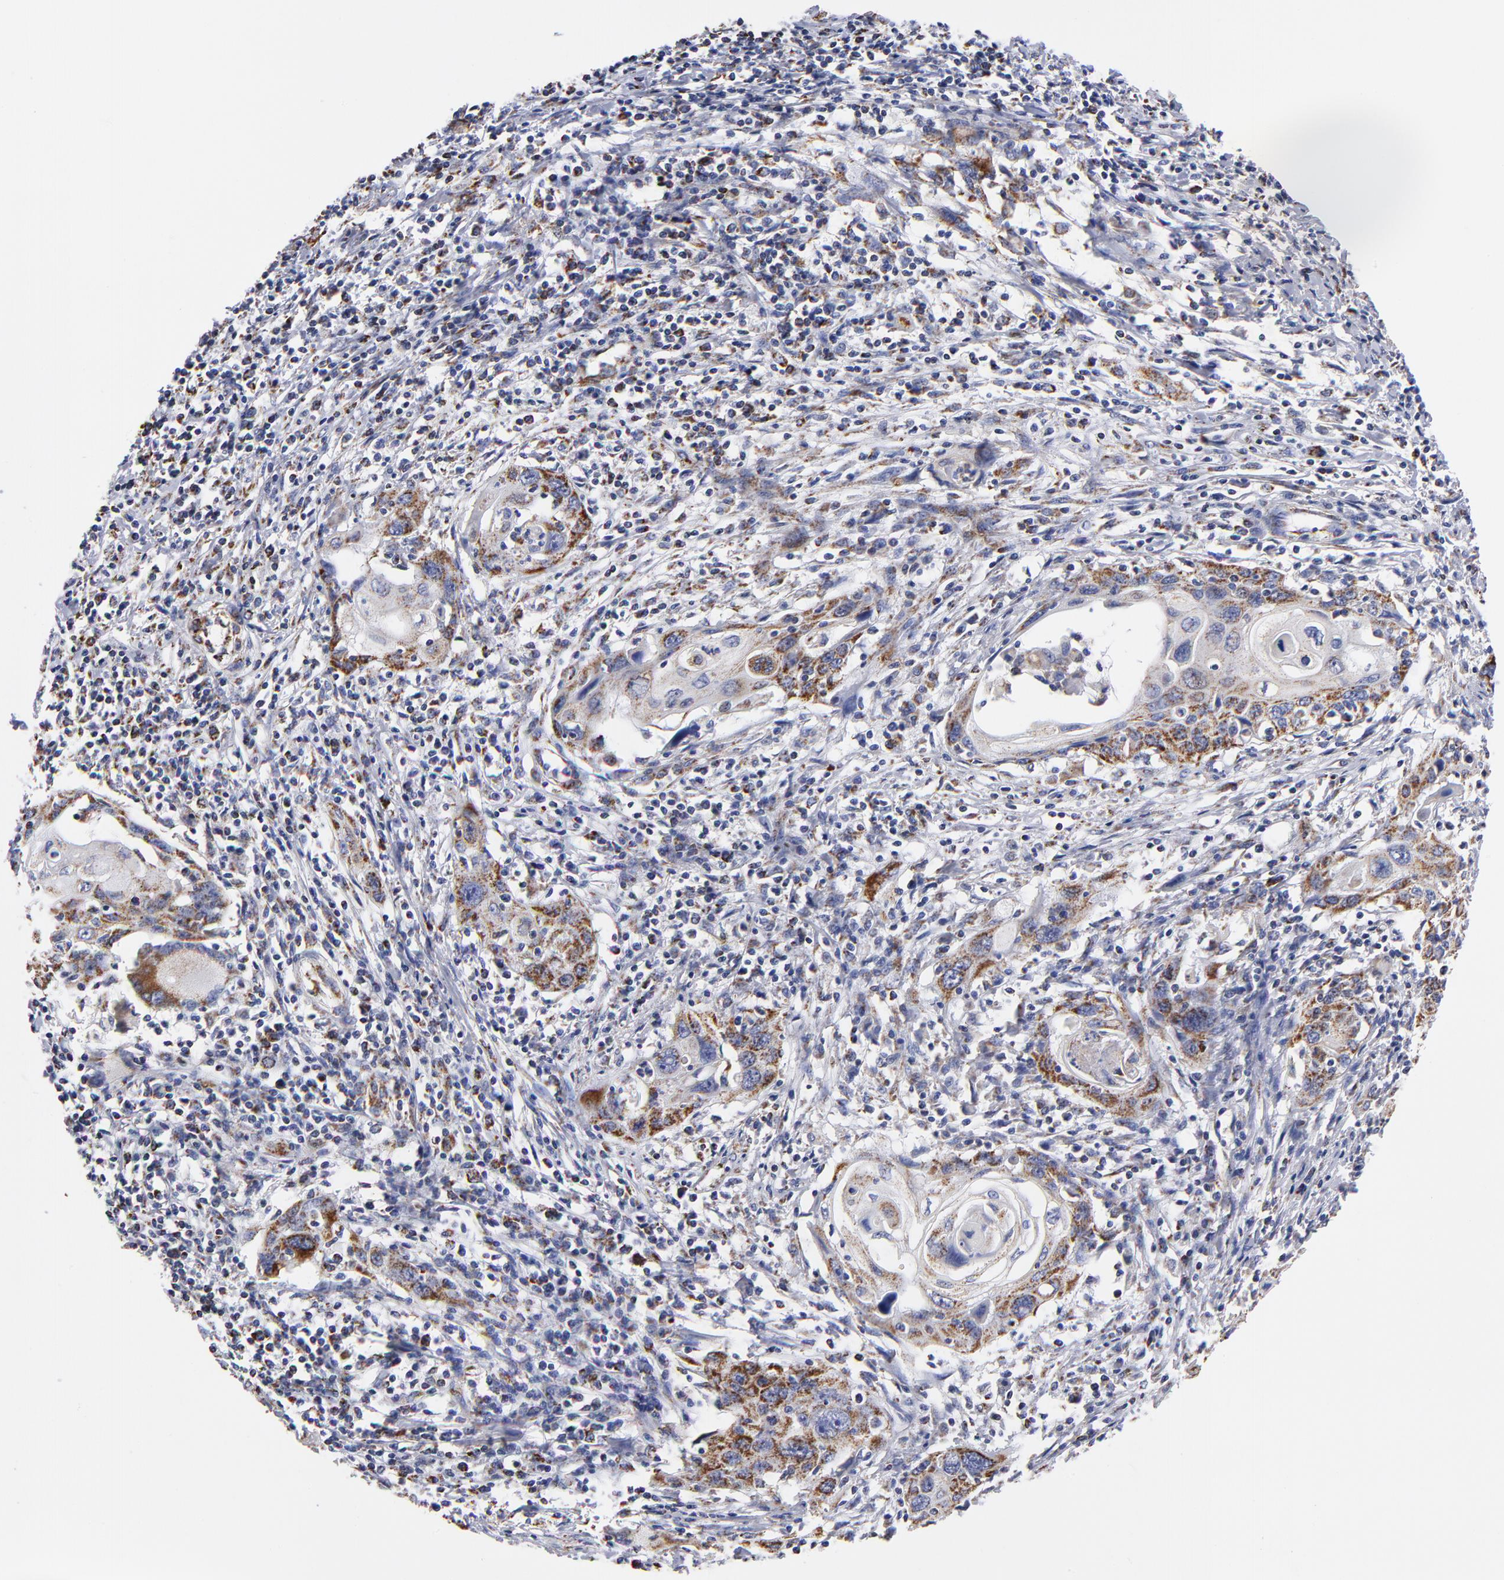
{"staining": {"intensity": "strong", "quantity": ">75%", "location": "cytoplasmic/membranous"}, "tissue": "cervical cancer", "cell_type": "Tumor cells", "image_type": "cancer", "snomed": [{"axis": "morphology", "description": "Squamous cell carcinoma, NOS"}, {"axis": "topography", "description": "Cervix"}], "caption": "This is an image of immunohistochemistry (IHC) staining of cervical squamous cell carcinoma, which shows strong staining in the cytoplasmic/membranous of tumor cells.", "gene": "PHB1", "patient": {"sex": "female", "age": 54}}